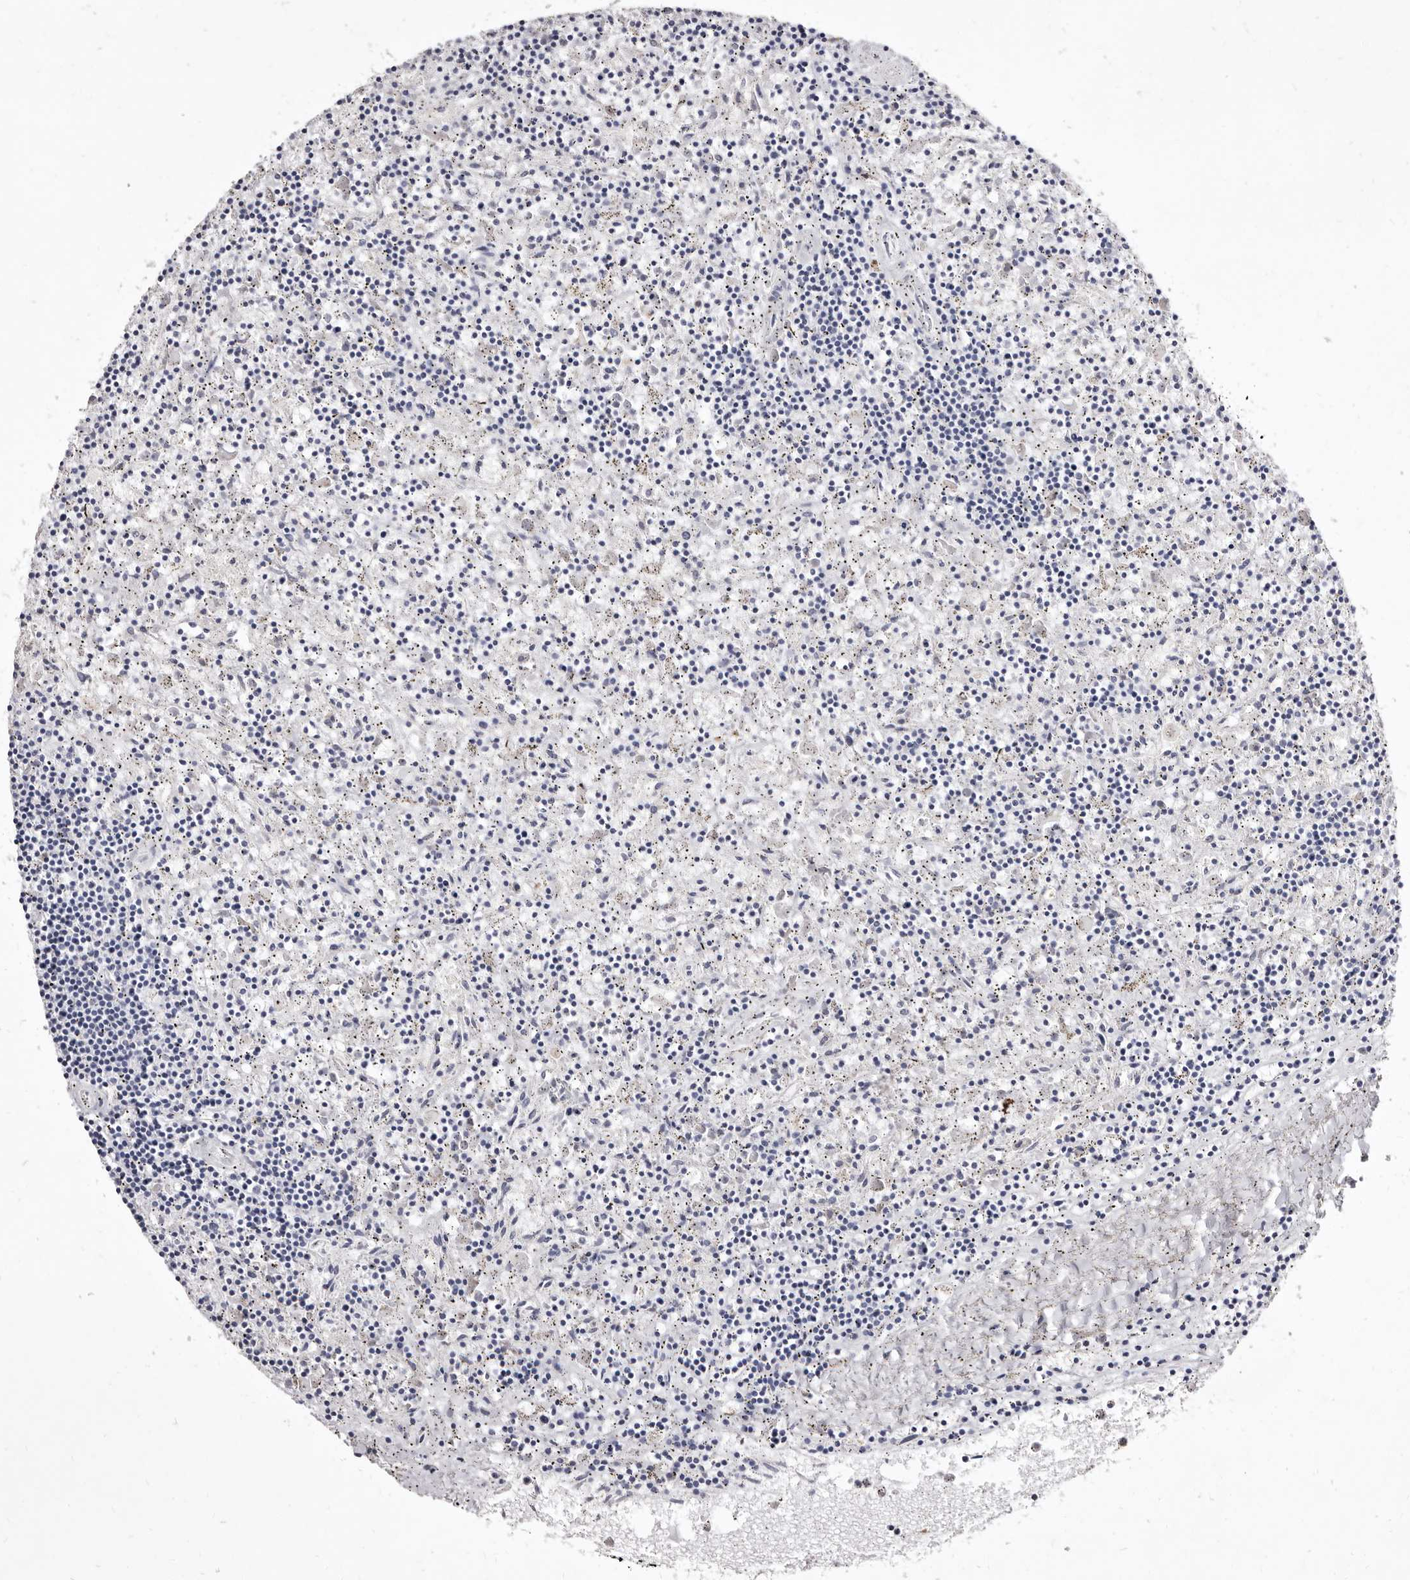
{"staining": {"intensity": "negative", "quantity": "none", "location": "none"}, "tissue": "lymphoma", "cell_type": "Tumor cells", "image_type": "cancer", "snomed": [{"axis": "morphology", "description": "Malignant lymphoma, non-Hodgkin's type, Low grade"}, {"axis": "topography", "description": "Spleen"}], "caption": "Protein analysis of low-grade malignant lymphoma, non-Hodgkin's type displays no significant staining in tumor cells.", "gene": "CYP2E1", "patient": {"sex": "male", "age": 76}}